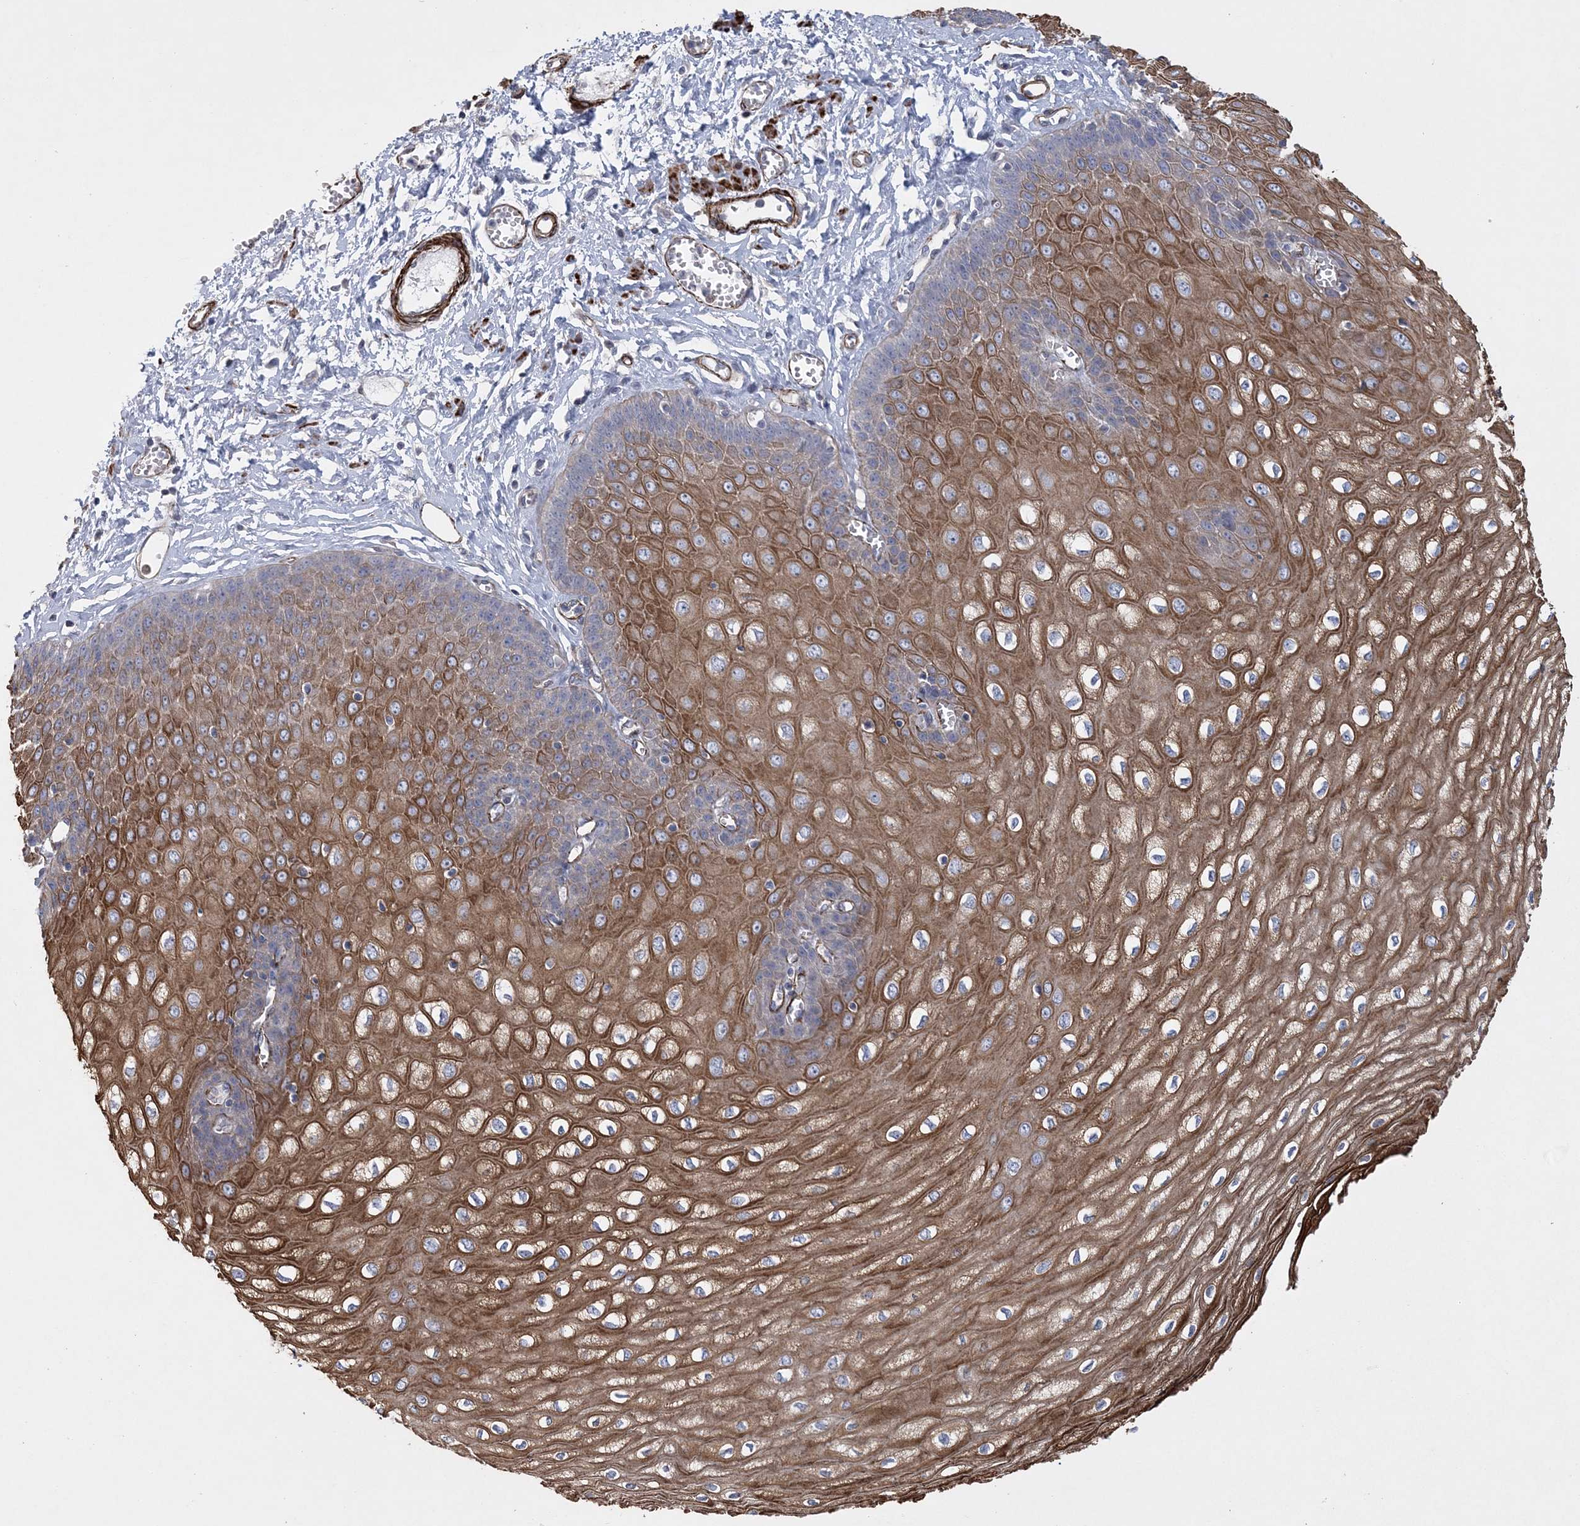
{"staining": {"intensity": "moderate", "quantity": "25%-75%", "location": "cytoplasmic/membranous"}, "tissue": "esophagus", "cell_type": "Squamous epithelial cells", "image_type": "normal", "snomed": [{"axis": "morphology", "description": "Normal tissue, NOS"}, {"axis": "topography", "description": "Esophagus"}], "caption": "A histopathology image of human esophagus stained for a protein displays moderate cytoplasmic/membranous brown staining in squamous epithelial cells. (DAB = brown stain, brightfield microscopy at high magnification).", "gene": "ARSJ", "patient": {"sex": "male", "age": 60}}